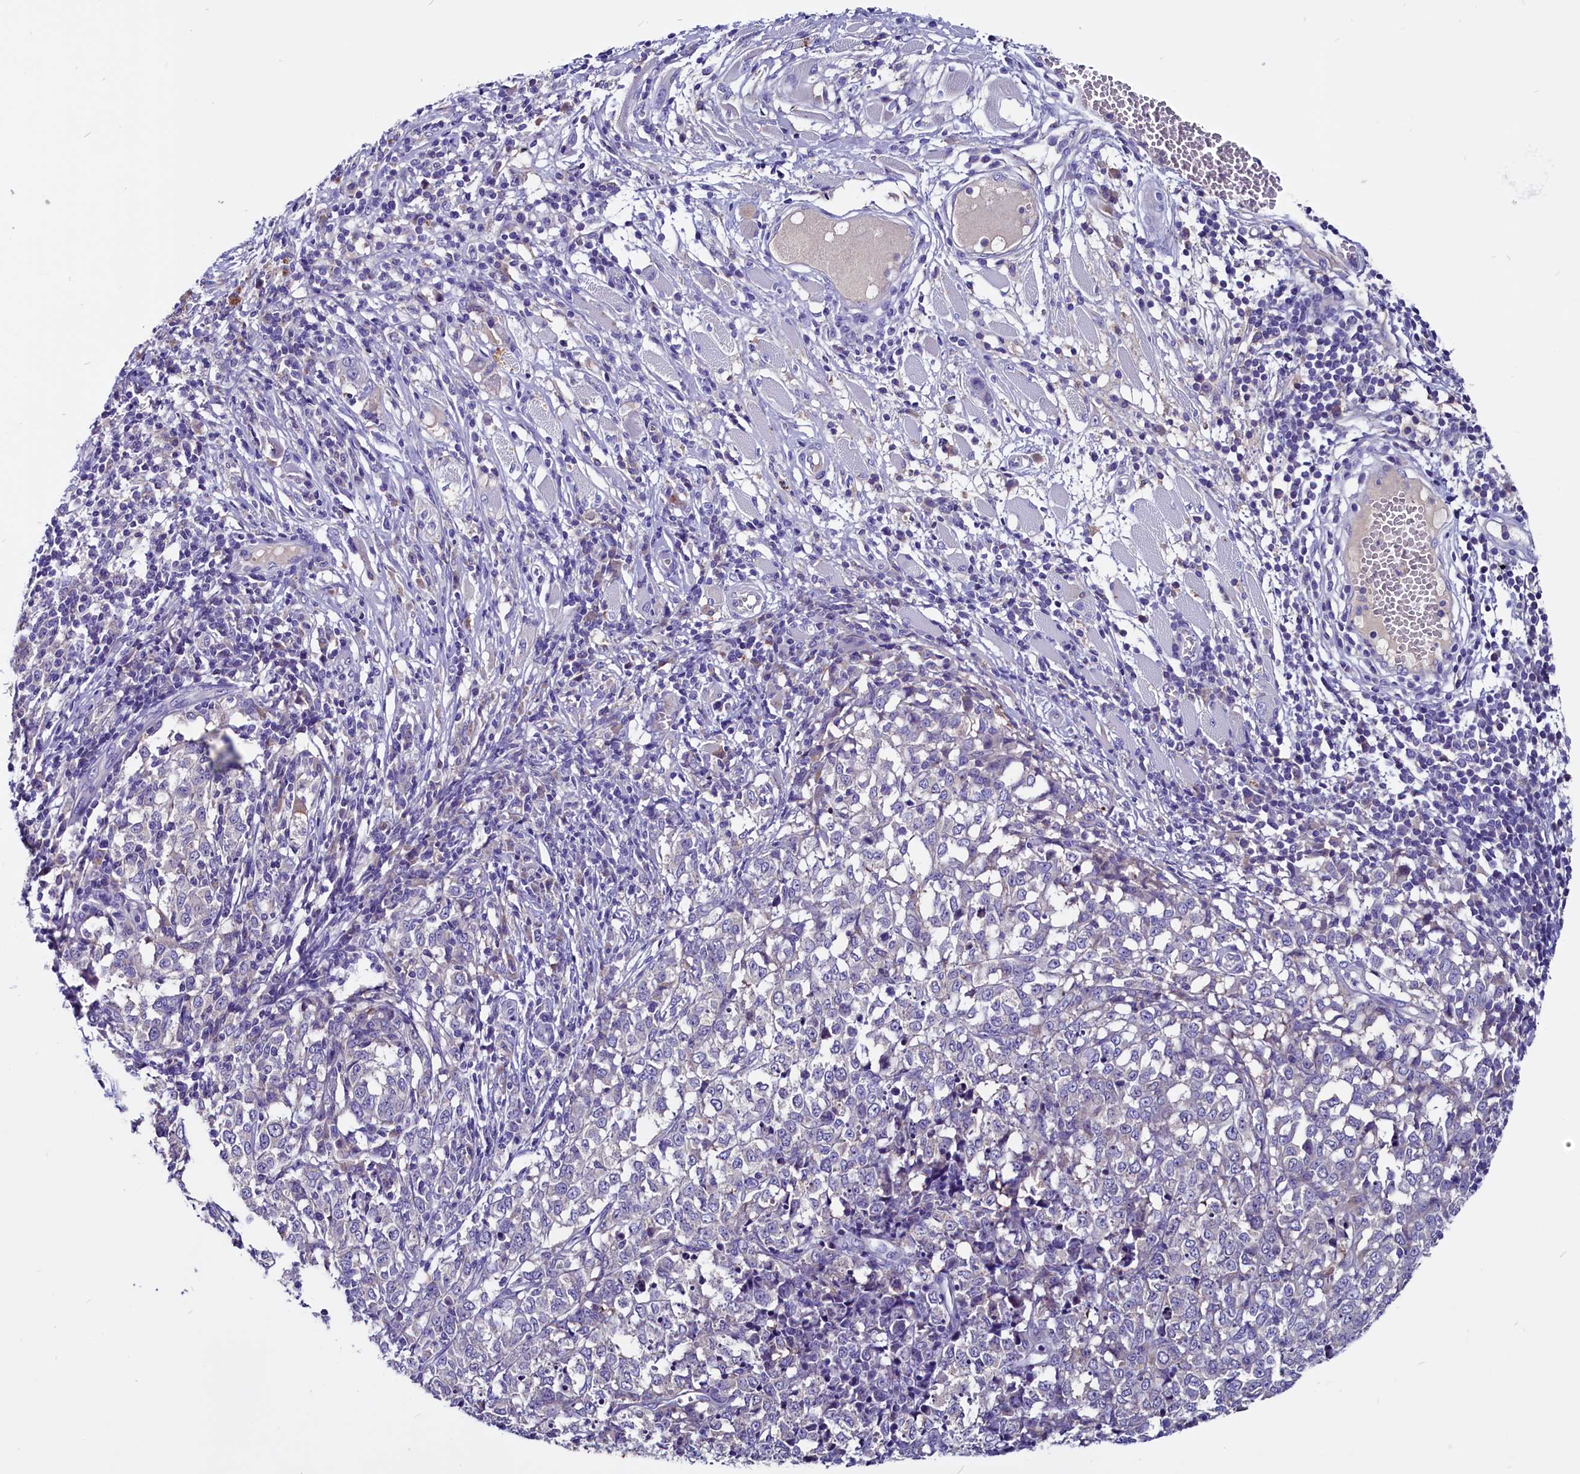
{"staining": {"intensity": "negative", "quantity": "none", "location": "none"}, "tissue": "melanoma", "cell_type": "Tumor cells", "image_type": "cancer", "snomed": [{"axis": "morphology", "description": "Malignant melanoma, NOS"}, {"axis": "topography", "description": "Skin"}], "caption": "Micrograph shows no significant protein positivity in tumor cells of melanoma. Nuclei are stained in blue.", "gene": "CCBE1", "patient": {"sex": "female", "age": 72}}